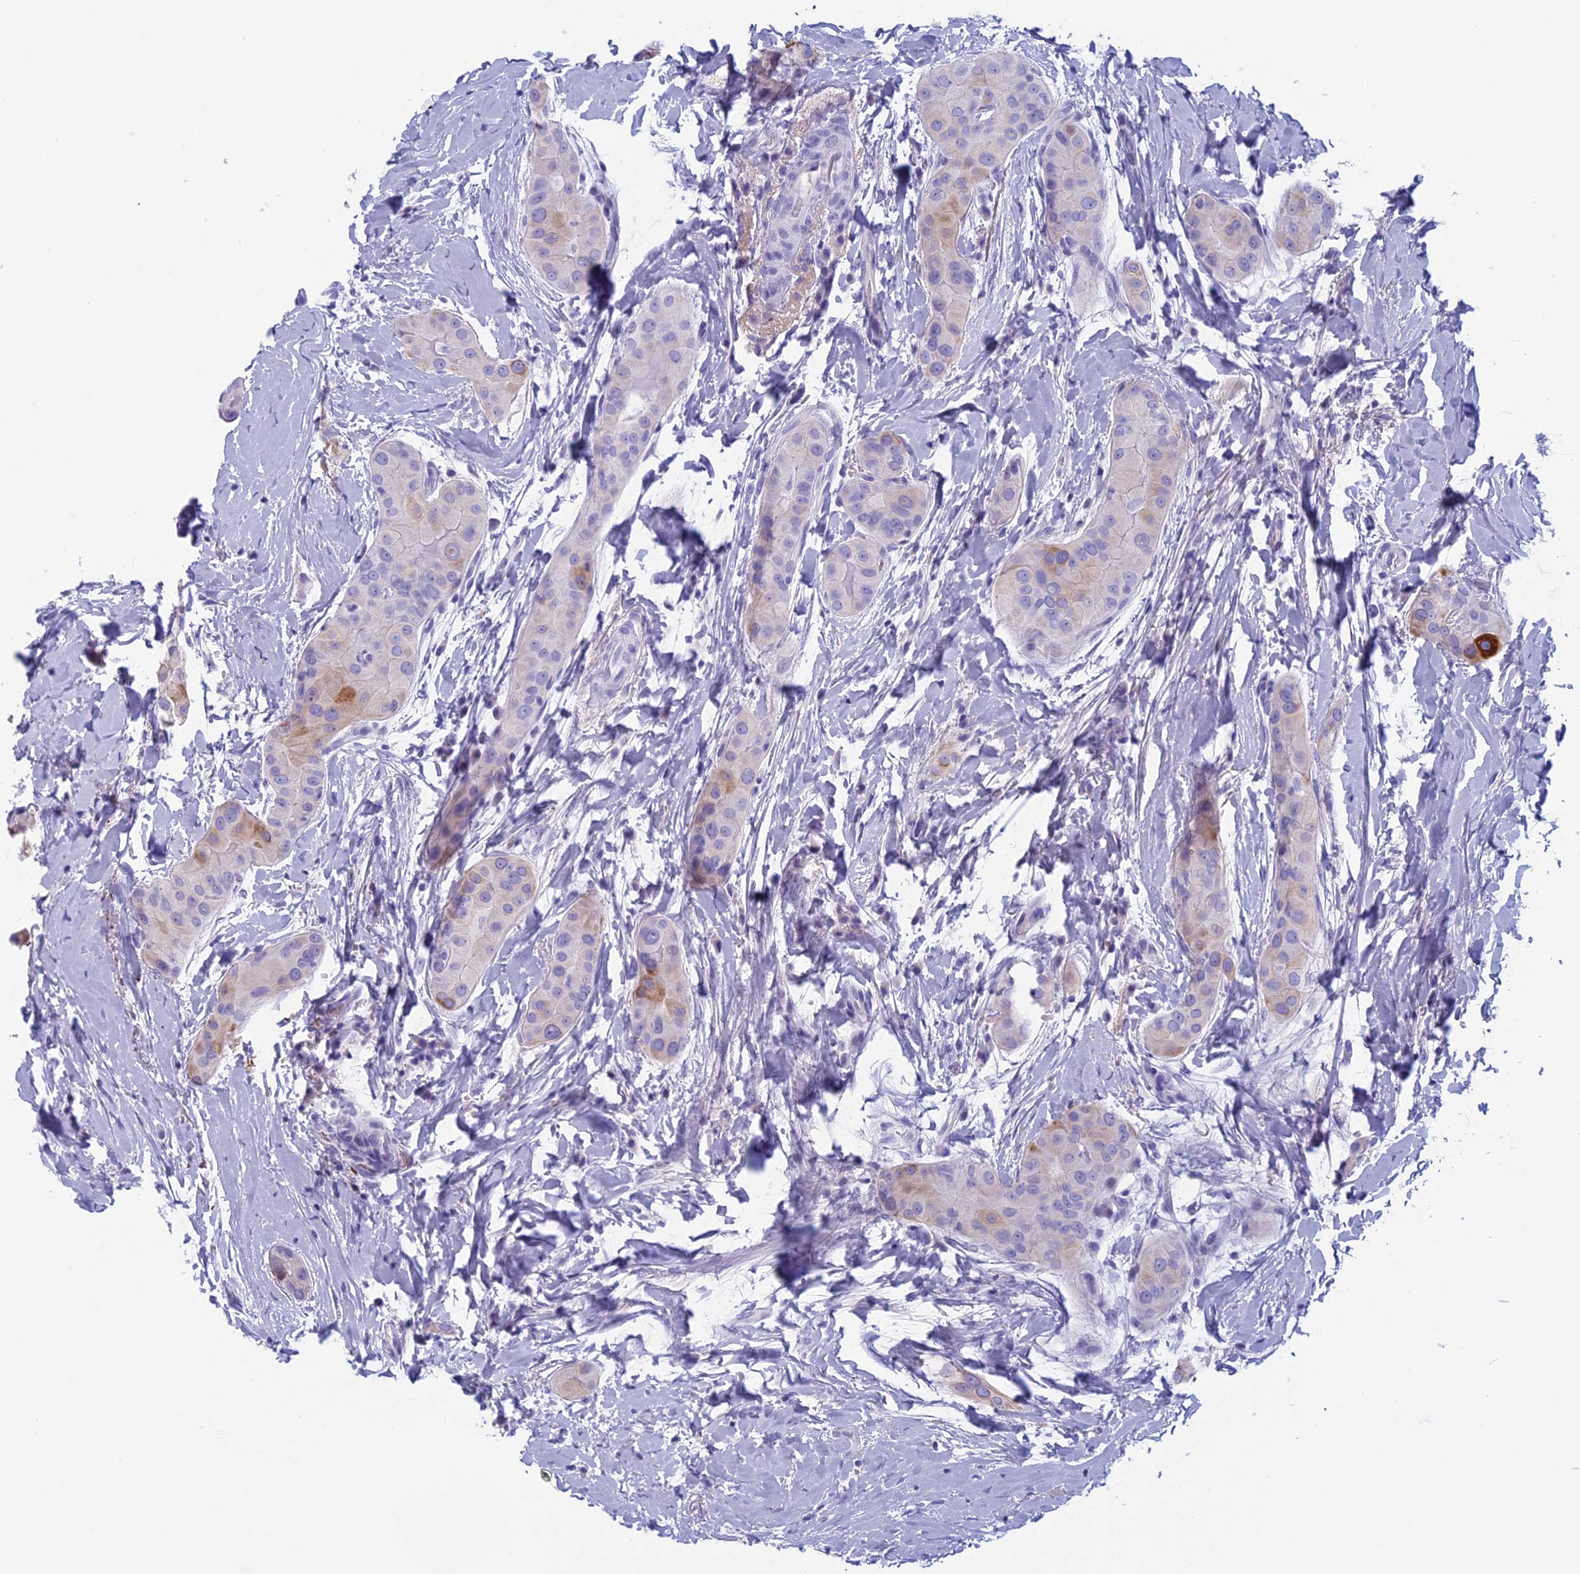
{"staining": {"intensity": "moderate", "quantity": "<25%", "location": "cytoplasmic/membranous"}, "tissue": "thyroid cancer", "cell_type": "Tumor cells", "image_type": "cancer", "snomed": [{"axis": "morphology", "description": "Papillary adenocarcinoma, NOS"}, {"axis": "topography", "description": "Thyroid gland"}], "caption": "A brown stain highlights moderate cytoplasmic/membranous positivity of a protein in thyroid papillary adenocarcinoma tumor cells.", "gene": "ANGPTL2", "patient": {"sex": "male", "age": 33}}